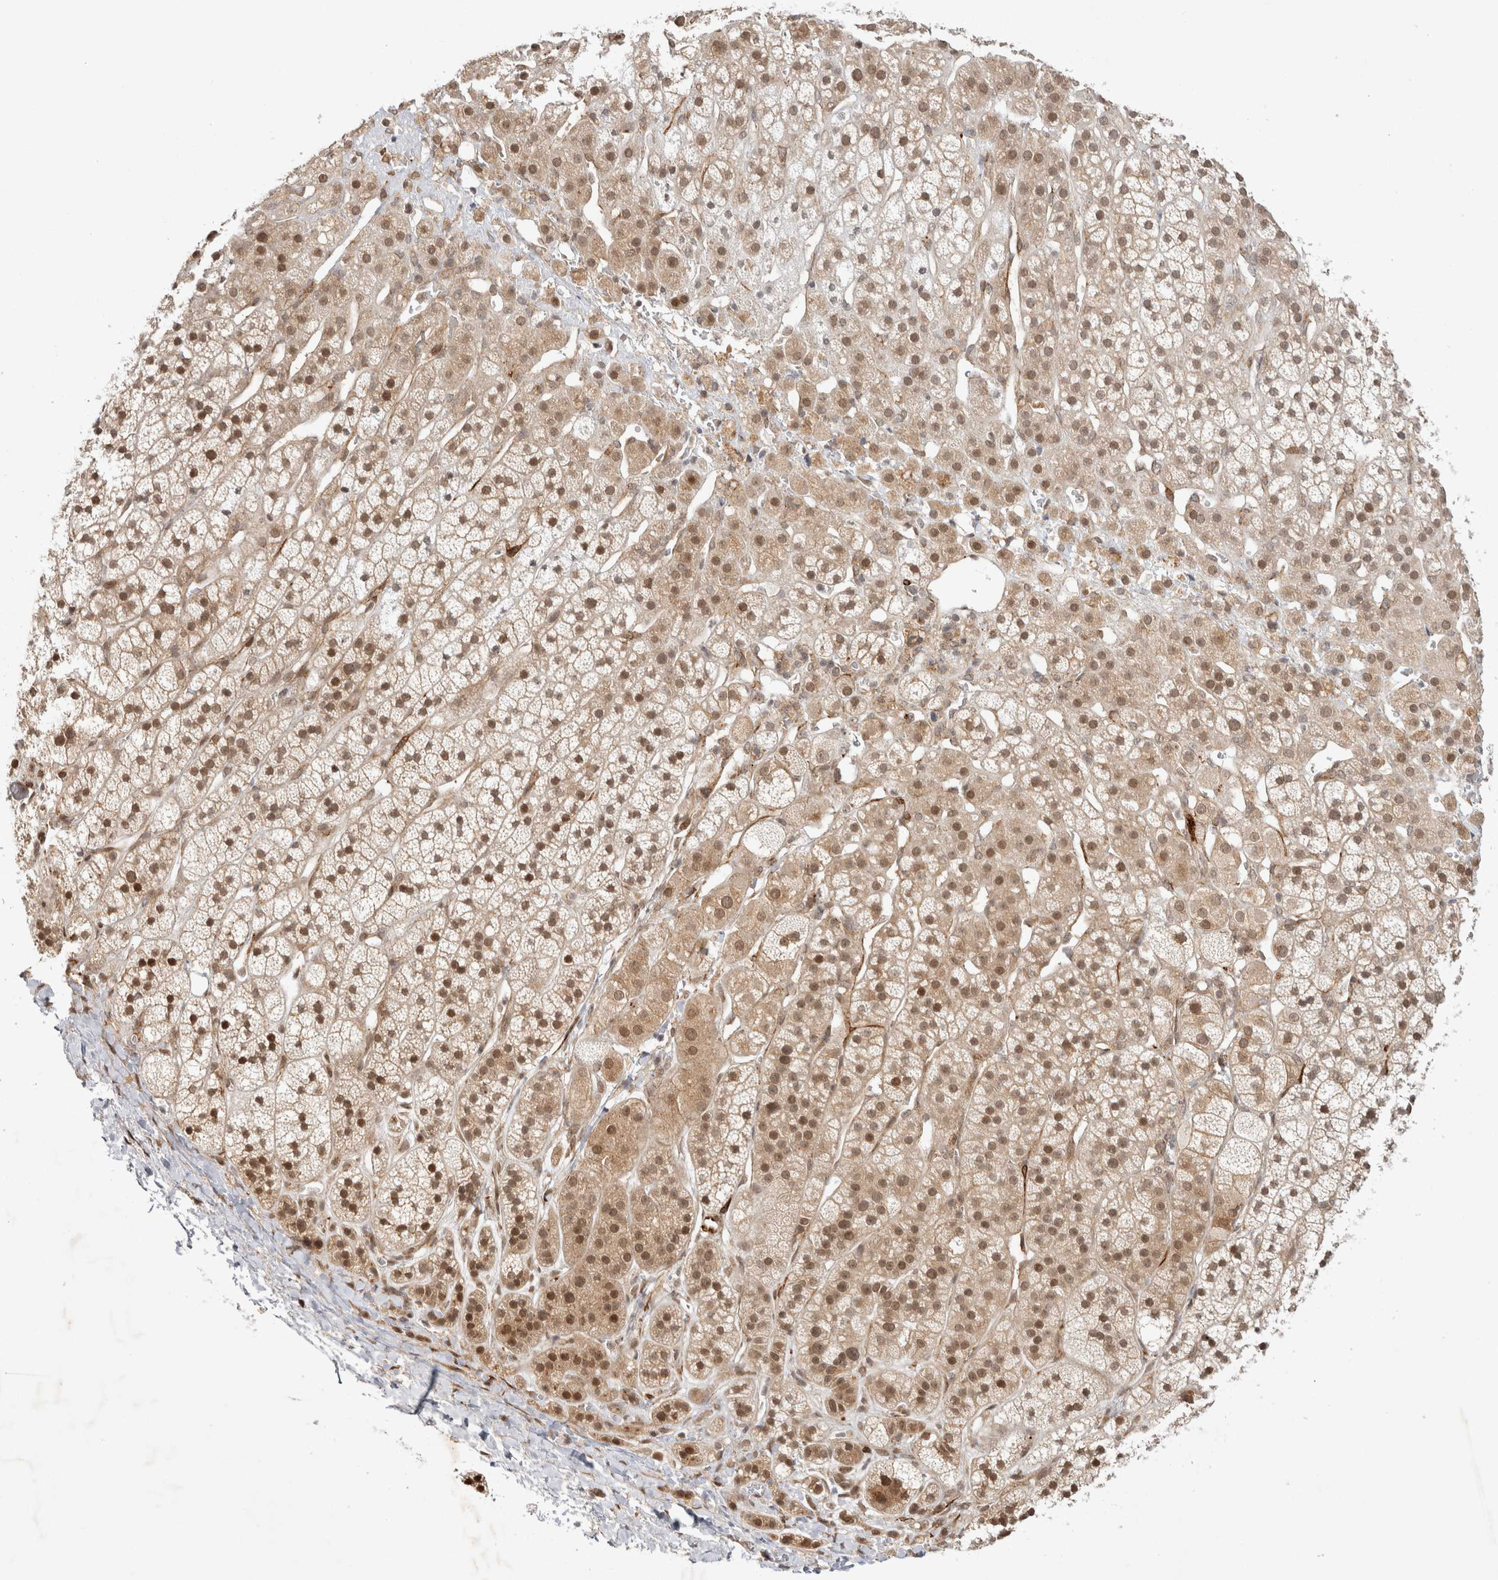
{"staining": {"intensity": "moderate", "quantity": "25%-75%", "location": "cytoplasmic/membranous,nuclear"}, "tissue": "adrenal gland", "cell_type": "Glandular cells", "image_type": "normal", "snomed": [{"axis": "morphology", "description": "Normal tissue, NOS"}, {"axis": "topography", "description": "Adrenal gland"}], "caption": "A photomicrograph of human adrenal gland stained for a protein demonstrates moderate cytoplasmic/membranous,nuclear brown staining in glandular cells. Nuclei are stained in blue.", "gene": "ZNF318", "patient": {"sex": "male", "age": 56}}